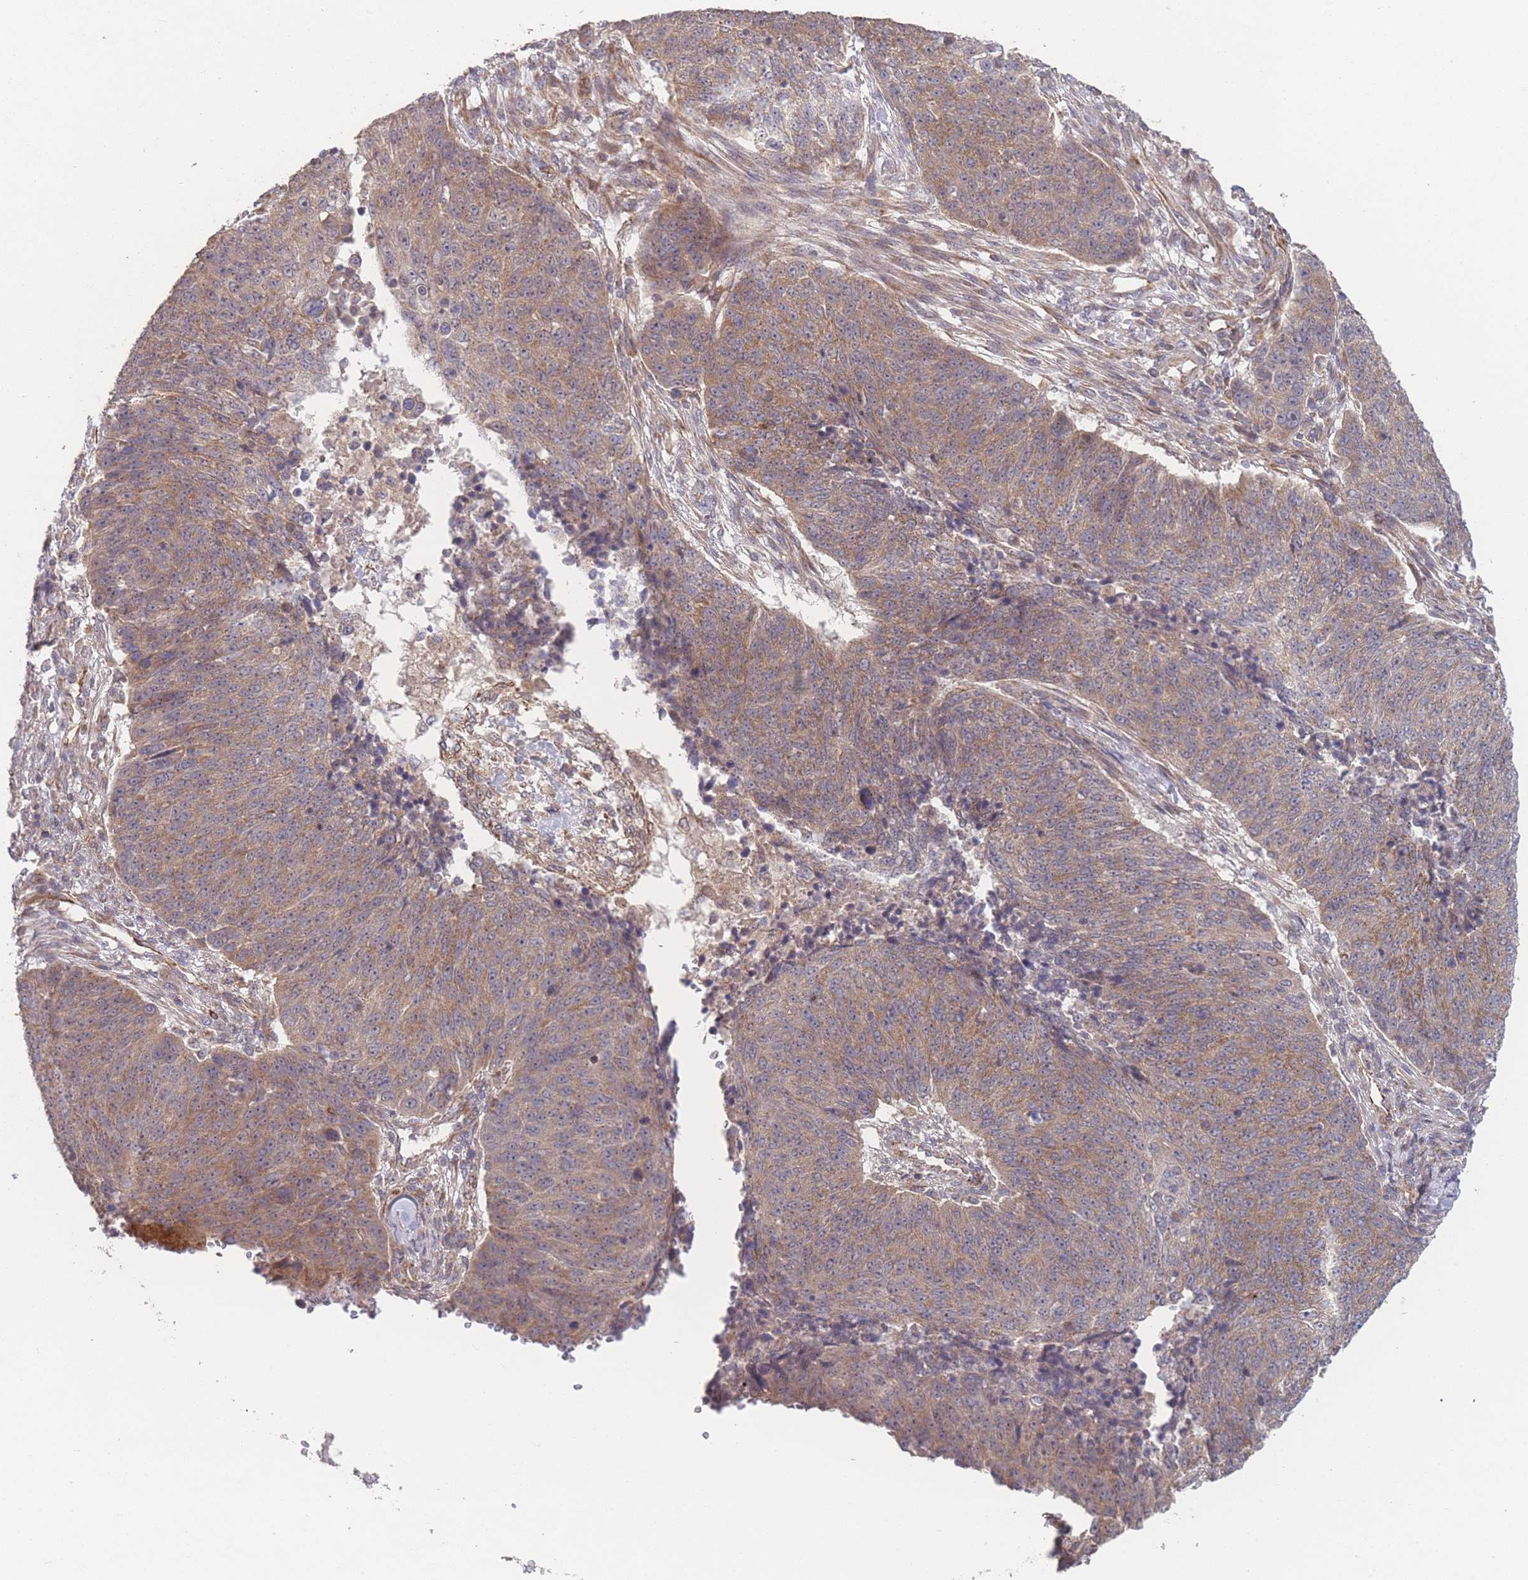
{"staining": {"intensity": "moderate", "quantity": ">75%", "location": "cytoplasmic/membranous"}, "tissue": "lung cancer", "cell_type": "Tumor cells", "image_type": "cancer", "snomed": [{"axis": "morphology", "description": "Normal tissue, NOS"}, {"axis": "morphology", "description": "Squamous cell carcinoma, NOS"}, {"axis": "topography", "description": "Lymph node"}, {"axis": "topography", "description": "Lung"}], "caption": "Immunohistochemical staining of squamous cell carcinoma (lung) shows medium levels of moderate cytoplasmic/membranous protein expression in approximately >75% of tumor cells. Ihc stains the protein in brown and the nuclei are stained blue.", "gene": "PXMP4", "patient": {"sex": "male", "age": 66}}